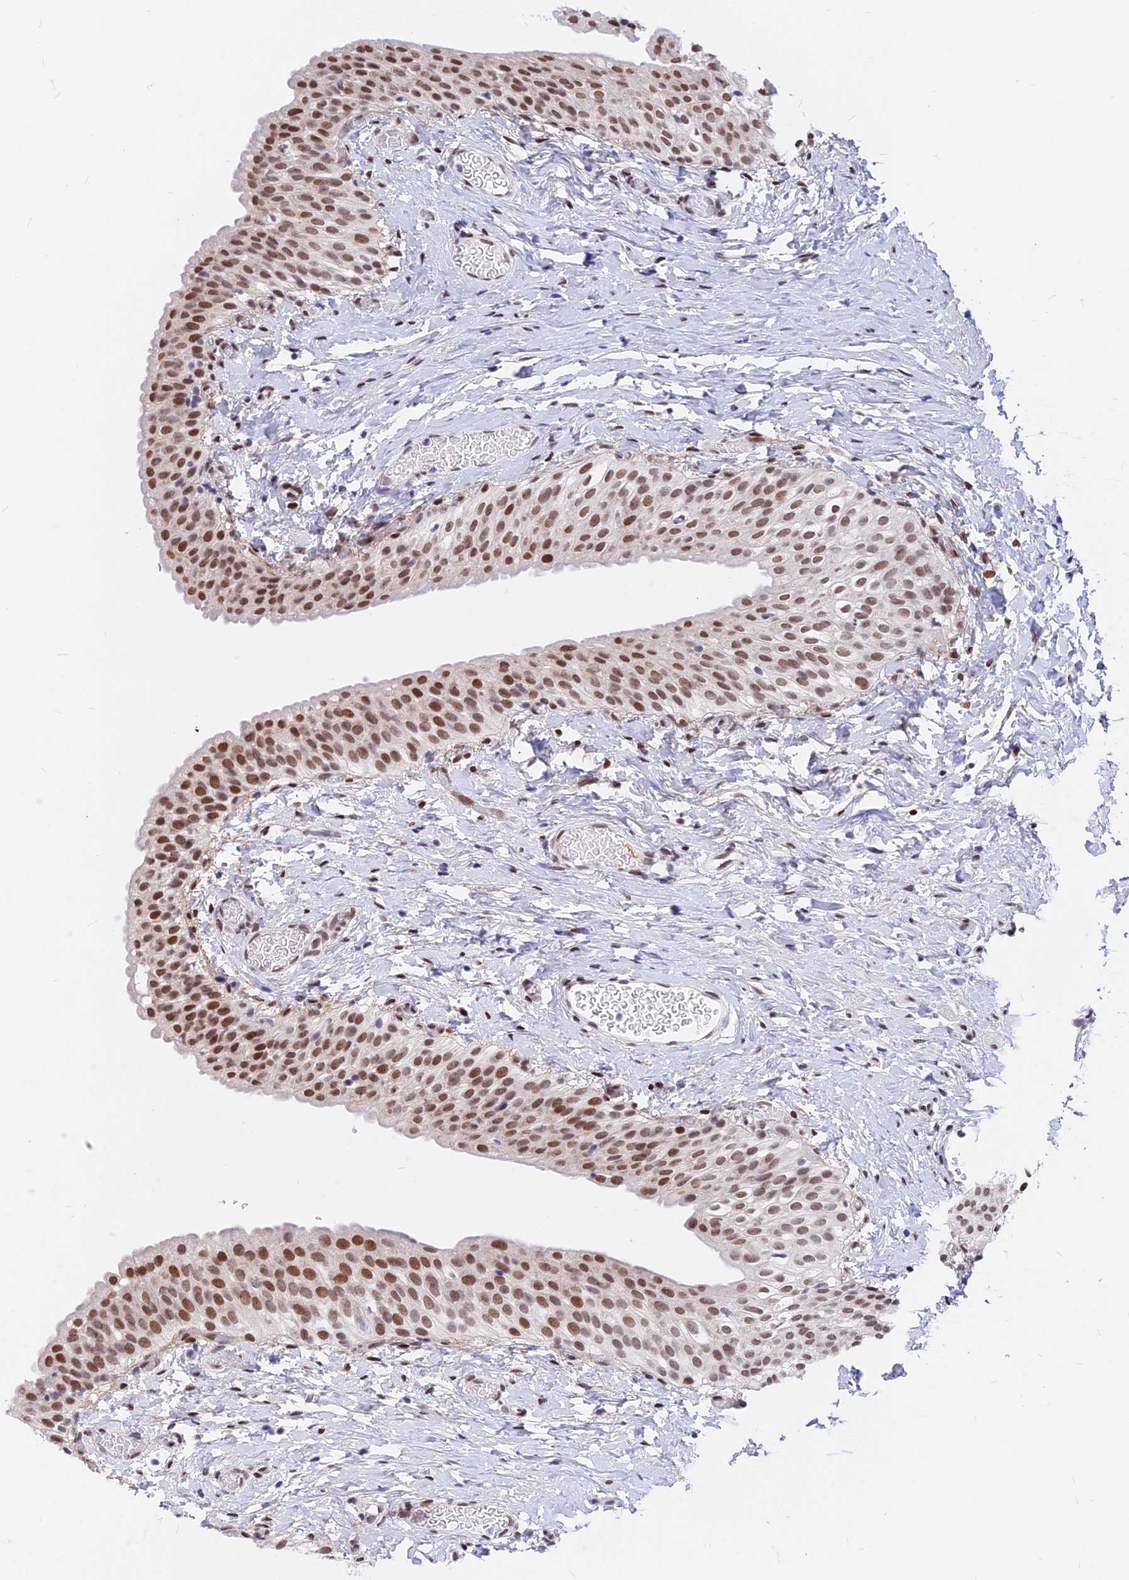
{"staining": {"intensity": "moderate", "quantity": ">75%", "location": "nuclear"}, "tissue": "urinary bladder", "cell_type": "Urothelial cells", "image_type": "normal", "snomed": [{"axis": "morphology", "description": "Normal tissue, NOS"}, {"axis": "topography", "description": "Urinary bladder"}], "caption": "Urinary bladder stained for a protein (brown) exhibits moderate nuclear positive expression in about >75% of urothelial cells.", "gene": "KCTD13", "patient": {"sex": "male", "age": 1}}